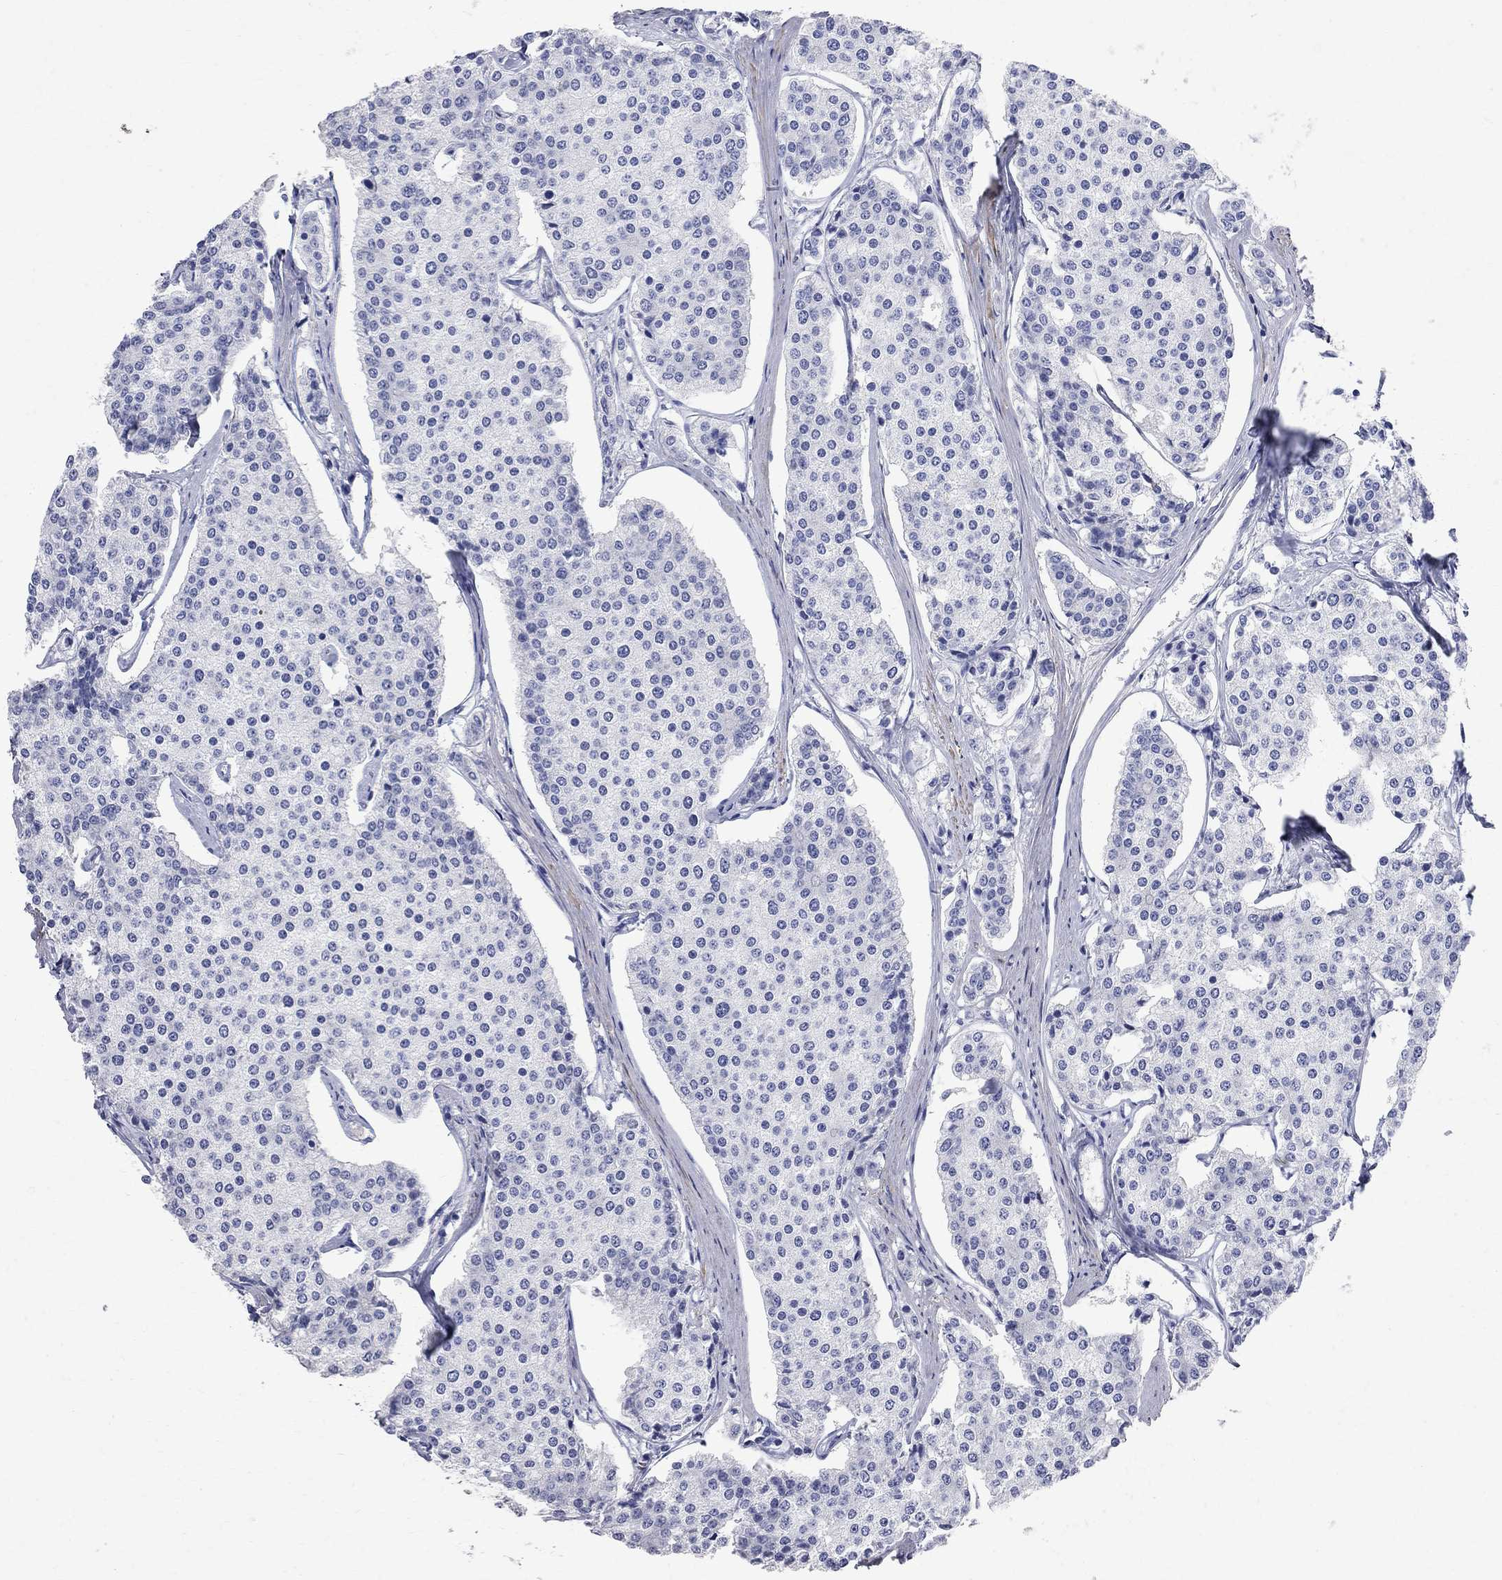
{"staining": {"intensity": "negative", "quantity": "none", "location": "none"}, "tissue": "carcinoid", "cell_type": "Tumor cells", "image_type": "cancer", "snomed": [{"axis": "morphology", "description": "Carcinoid, malignant, NOS"}, {"axis": "topography", "description": "Small intestine"}], "caption": "A histopathology image of human carcinoid (malignant) is negative for staining in tumor cells.", "gene": "BPIFB1", "patient": {"sex": "female", "age": 65}}